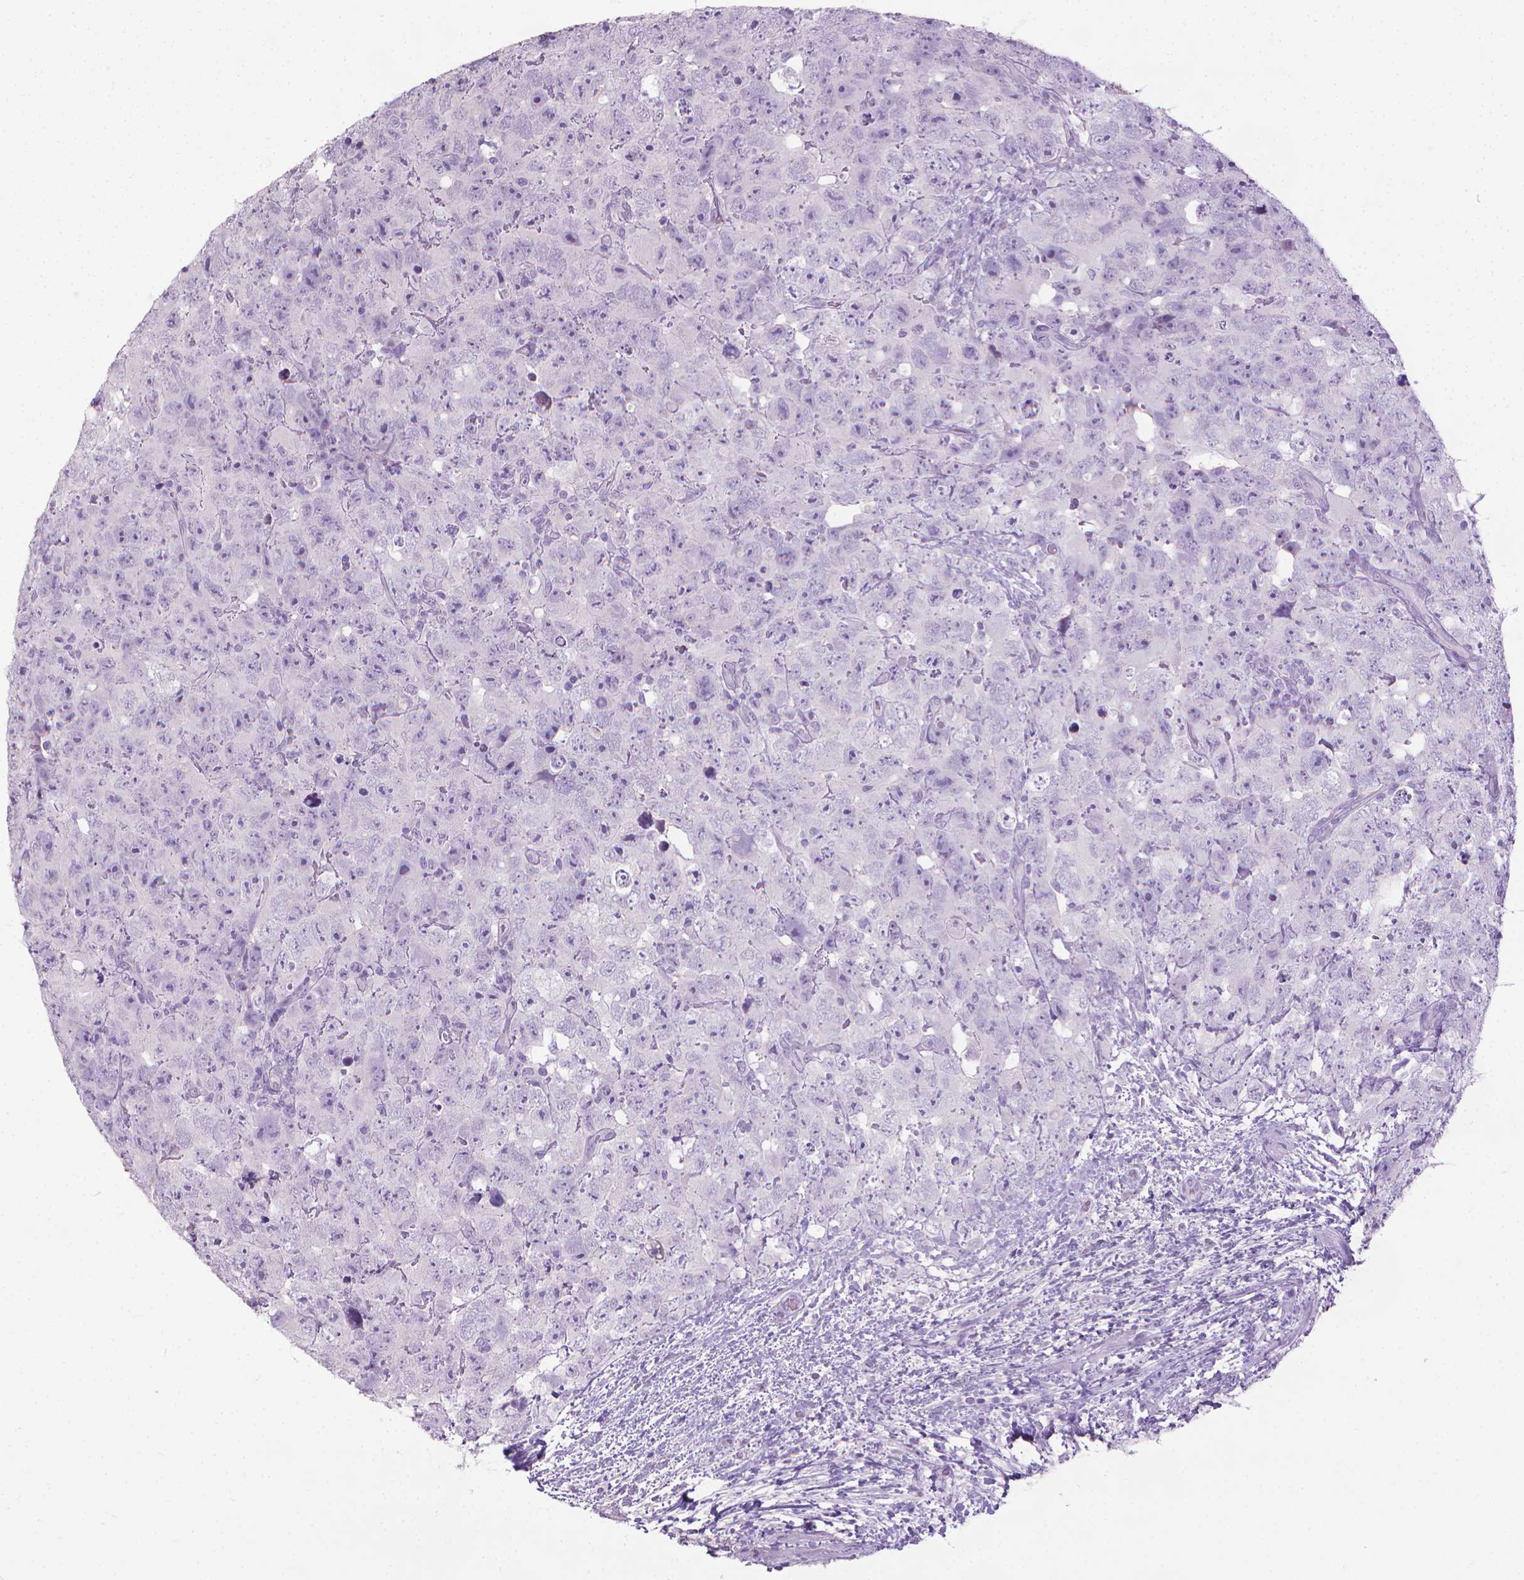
{"staining": {"intensity": "negative", "quantity": "none", "location": "none"}, "tissue": "testis cancer", "cell_type": "Tumor cells", "image_type": "cancer", "snomed": [{"axis": "morphology", "description": "Carcinoma, Embryonal, NOS"}, {"axis": "topography", "description": "Testis"}], "caption": "Protein analysis of testis embryonal carcinoma demonstrates no significant expression in tumor cells.", "gene": "KRT5", "patient": {"sex": "male", "age": 24}}